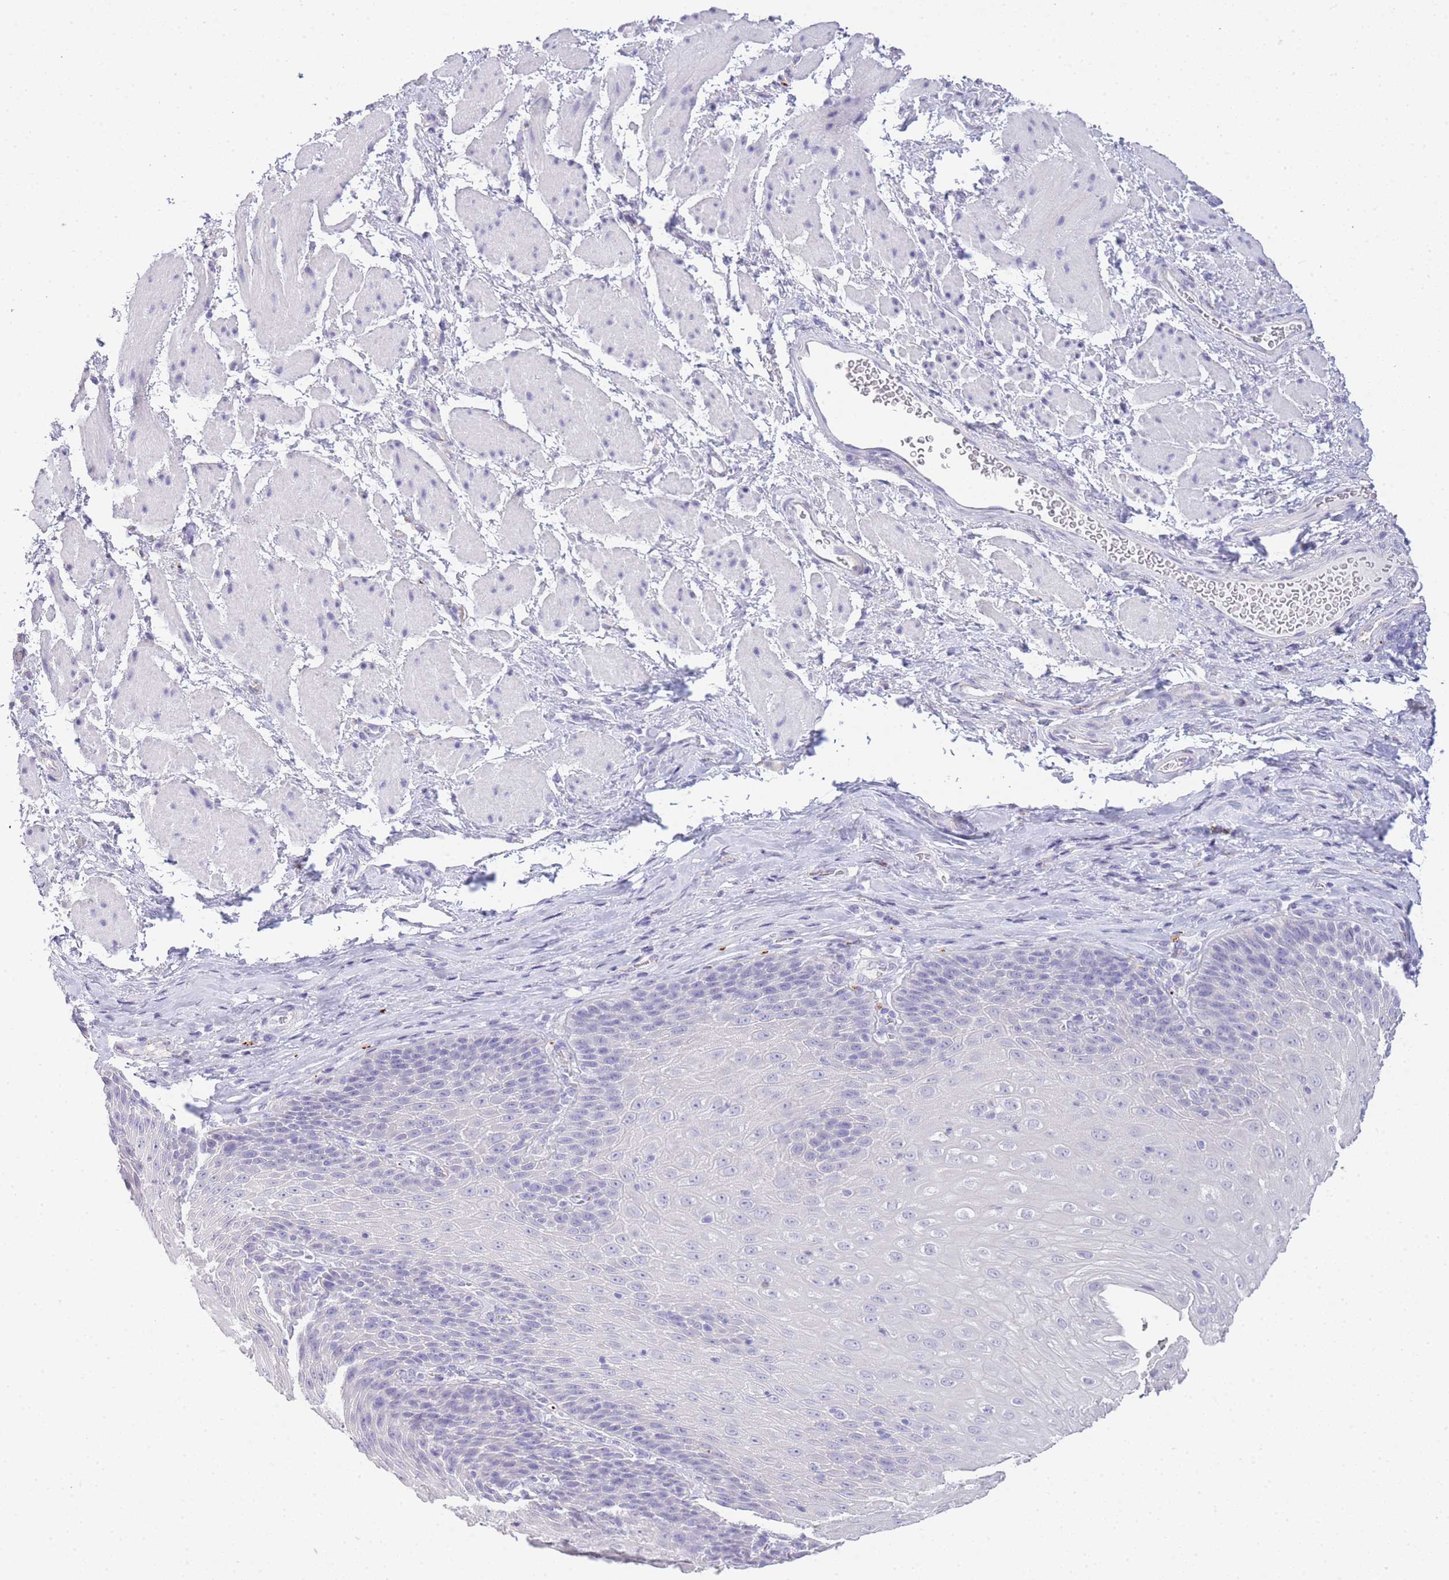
{"staining": {"intensity": "negative", "quantity": "none", "location": "none"}, "tissue": "esophagus", "cell_type": "Squamous epithelial cells", "image_type": "normal", "snomed": [{"axis": "morphology", "description": "Normal tissue, NOS"}, {"axis": "topography", "description": "Esophagus"}], "caption": "A photomicrograph of human esophagus is negative for staining in squamous epithelial cells. (DAB immunohistochemistry (IHC), high magnification).", "gene": "RHO", "patient": {"sex": "female", "age": 61}}